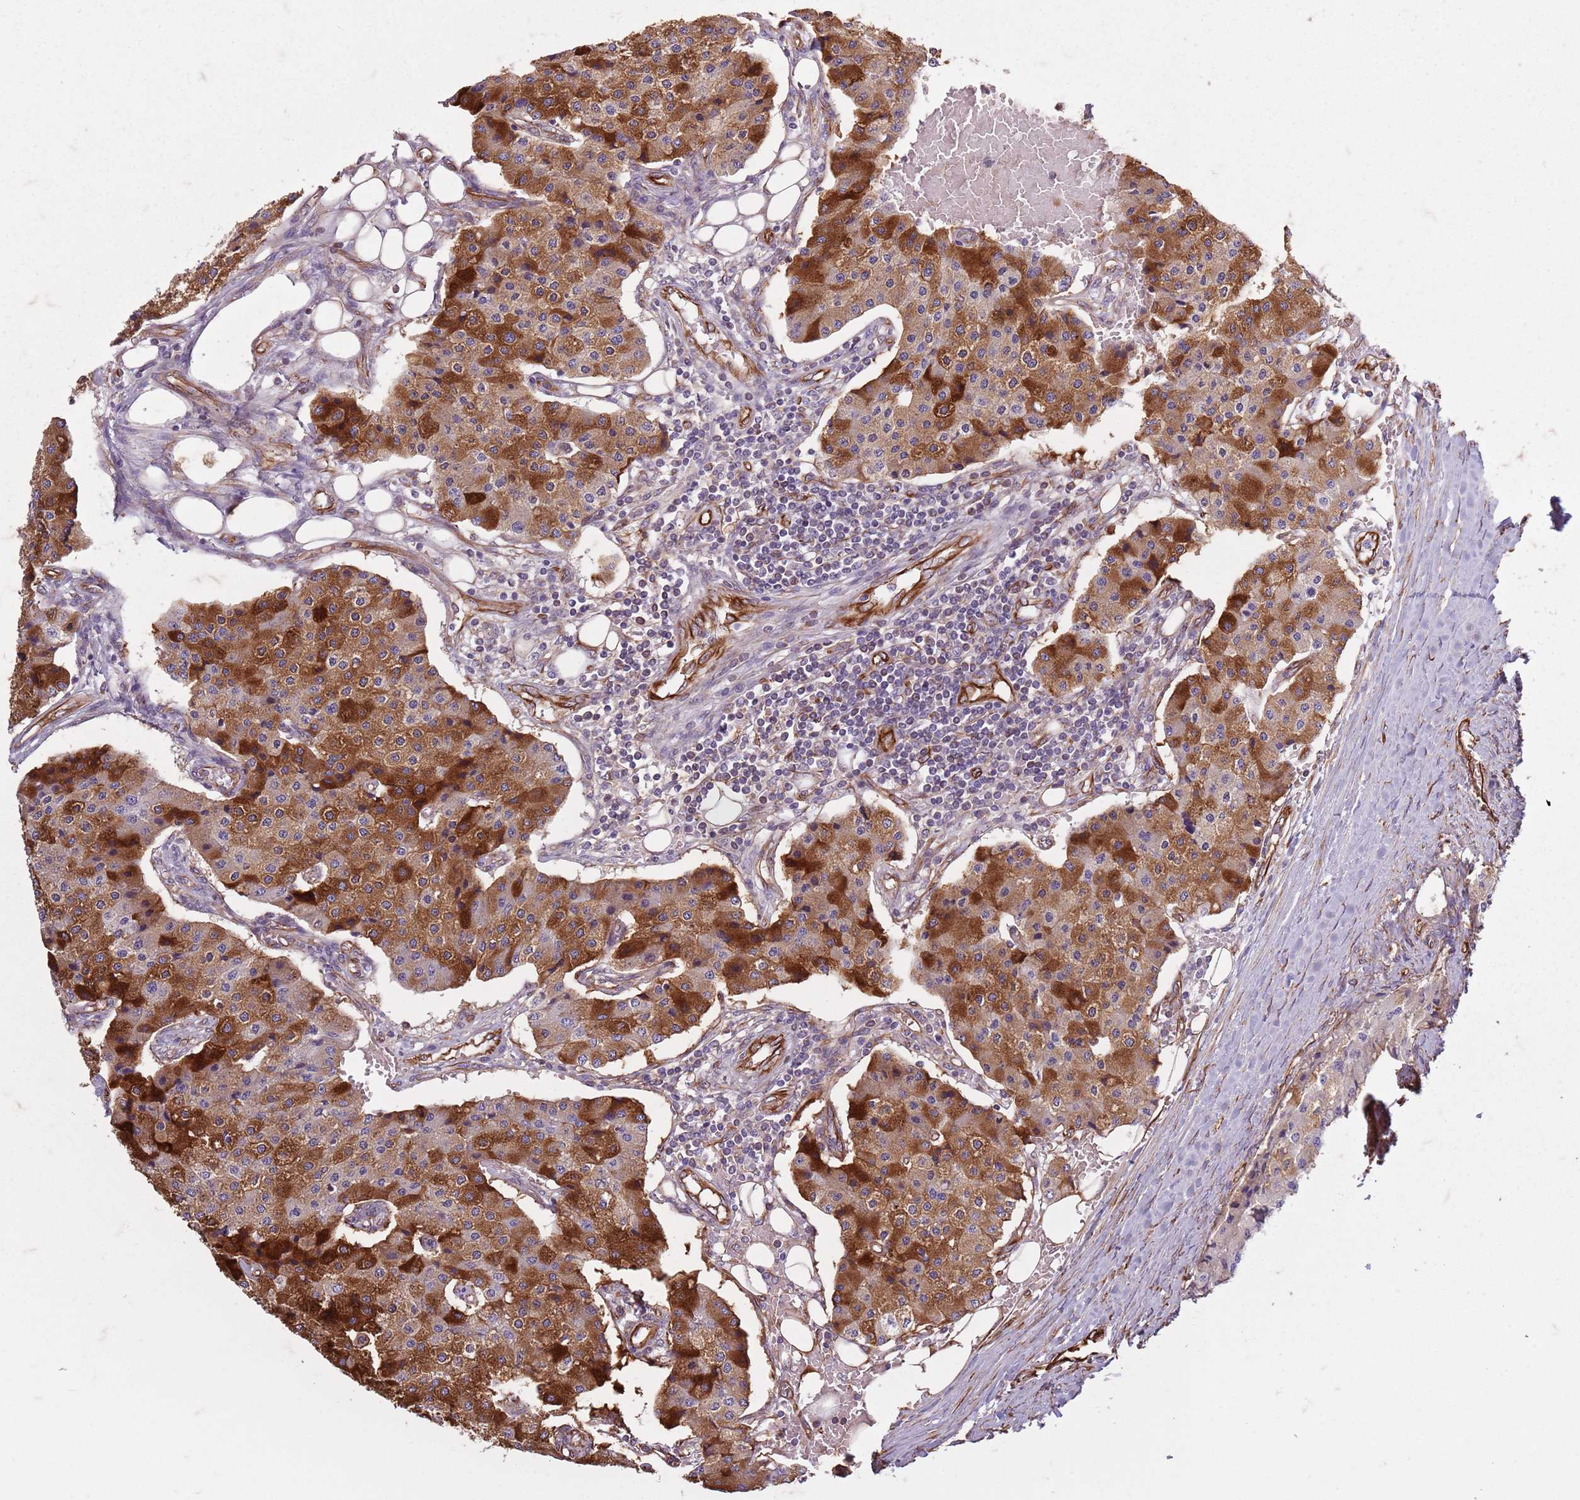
{"staining": {"intensity": "strong", "quantity": ">75%", "location": "cytoplasmic/membranous"}, "tissue": "carcinoid", "cell_type": "Tumor cells", "image_type": "cancer", "snomed": [{"axis": "morphology", "description": "Carcinoid, malignant, NOS"}, {"axis": "topography", "description": "Colon"}], "caption": "Malignant carcinoid was stained to show a protein in brown. There is high levels of strong cytoplasmic/membranous expression in approximately >75% of tumor cells. Immunohistochemistry (ihc) stains the protein in brown and the nuclei are stained blue.", "gene": "TAS2R38", "patient": {"sex": "female", "age": 52}}